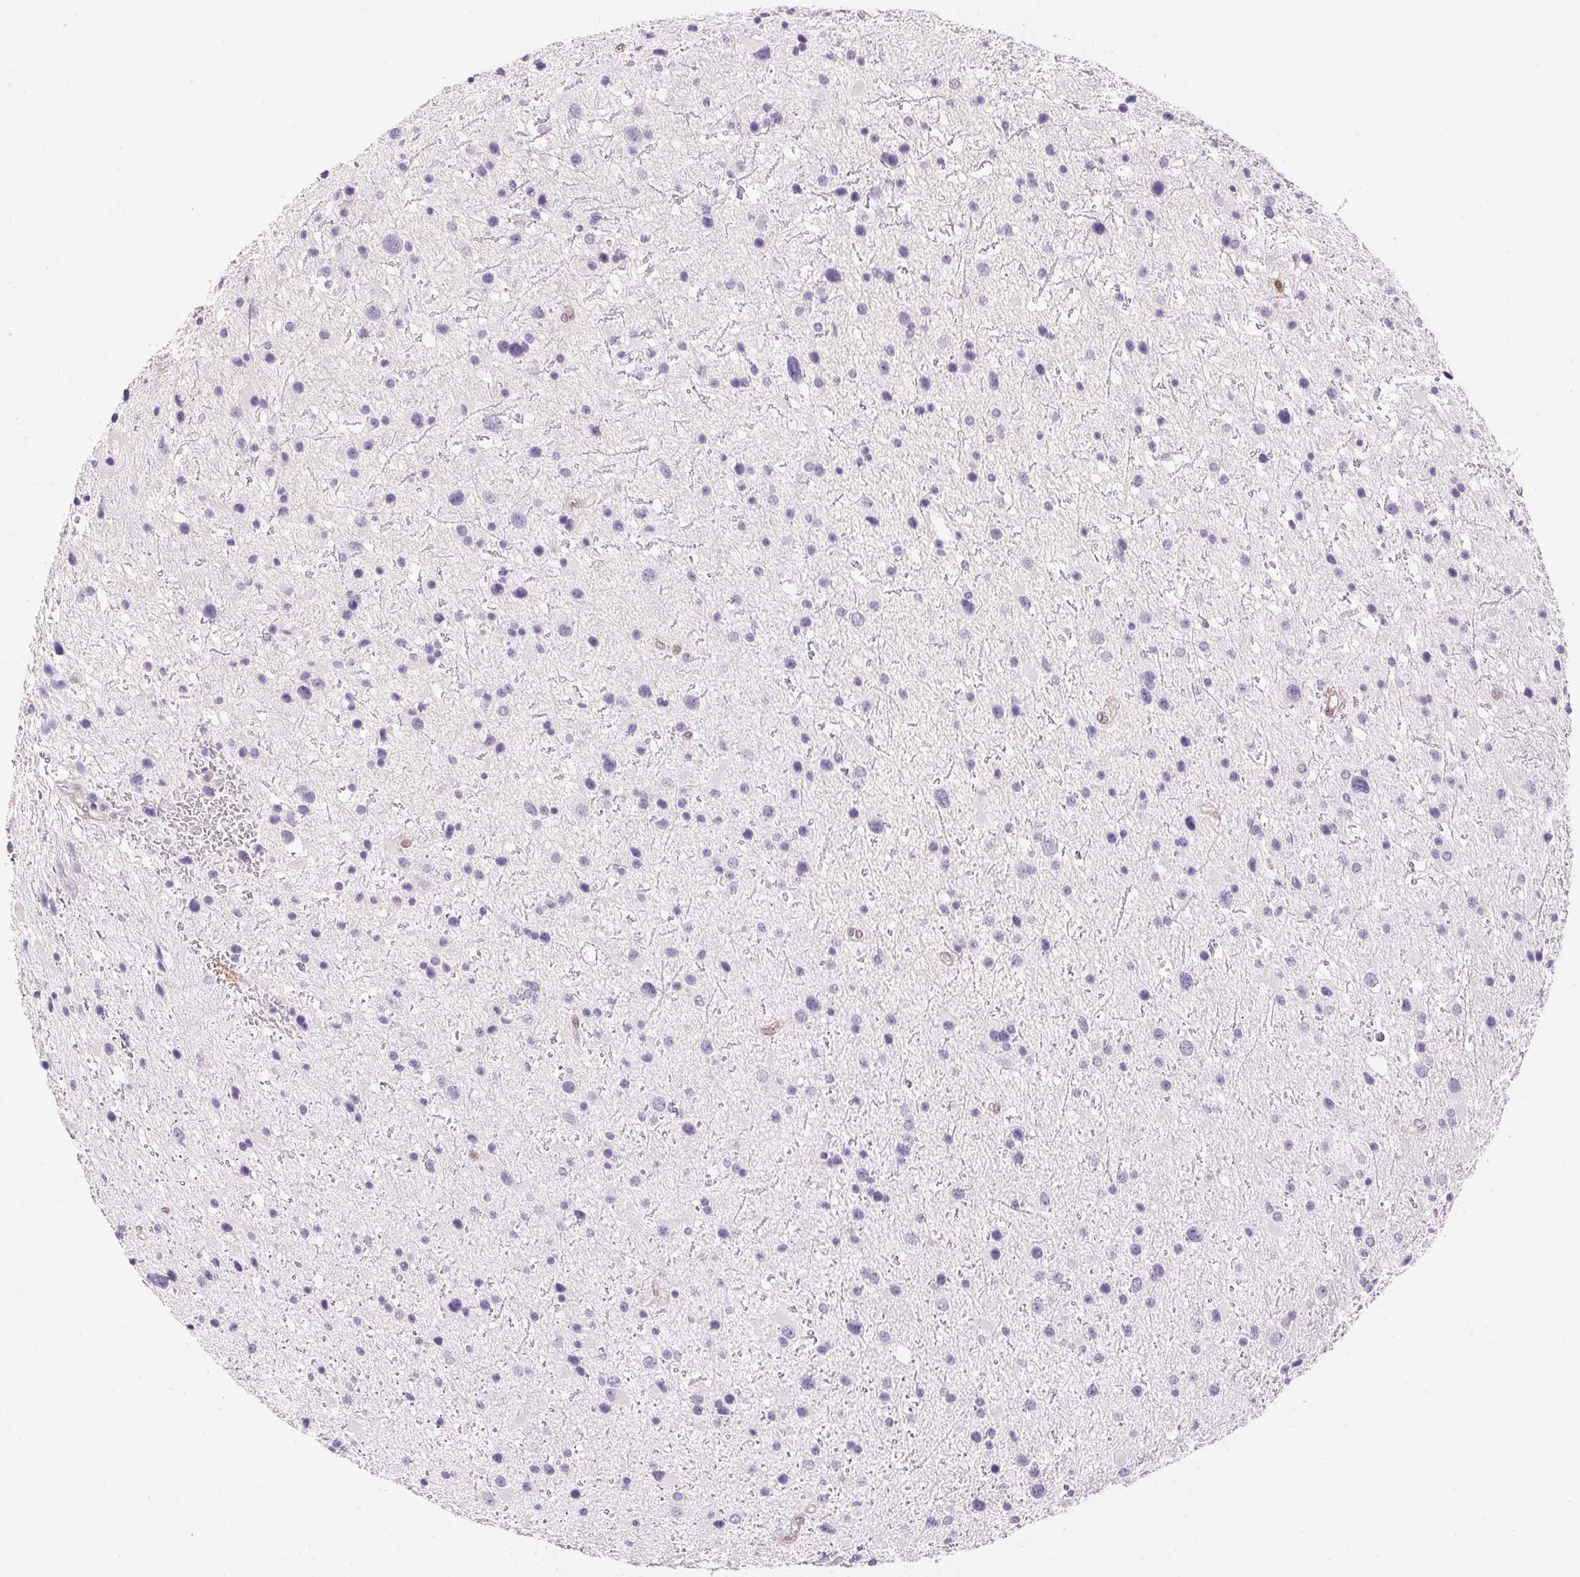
{"staining": {"intensity": "negative", "quantity": "none", "location": "none"}, "tissue": "glioma", "cell_type": "Tumor cells", "image_type": "cancer", "snomed": [{"axis": "morphology", "description": "Glioma, malignant, Low grade"}, {"axis": "topography", "description": "Brain"}], "caption": "Protein analysis of glioma displays no significant staining in tumor cells.", "gene": "SMTN", "patient": {"sex": "female", "age": 32}}